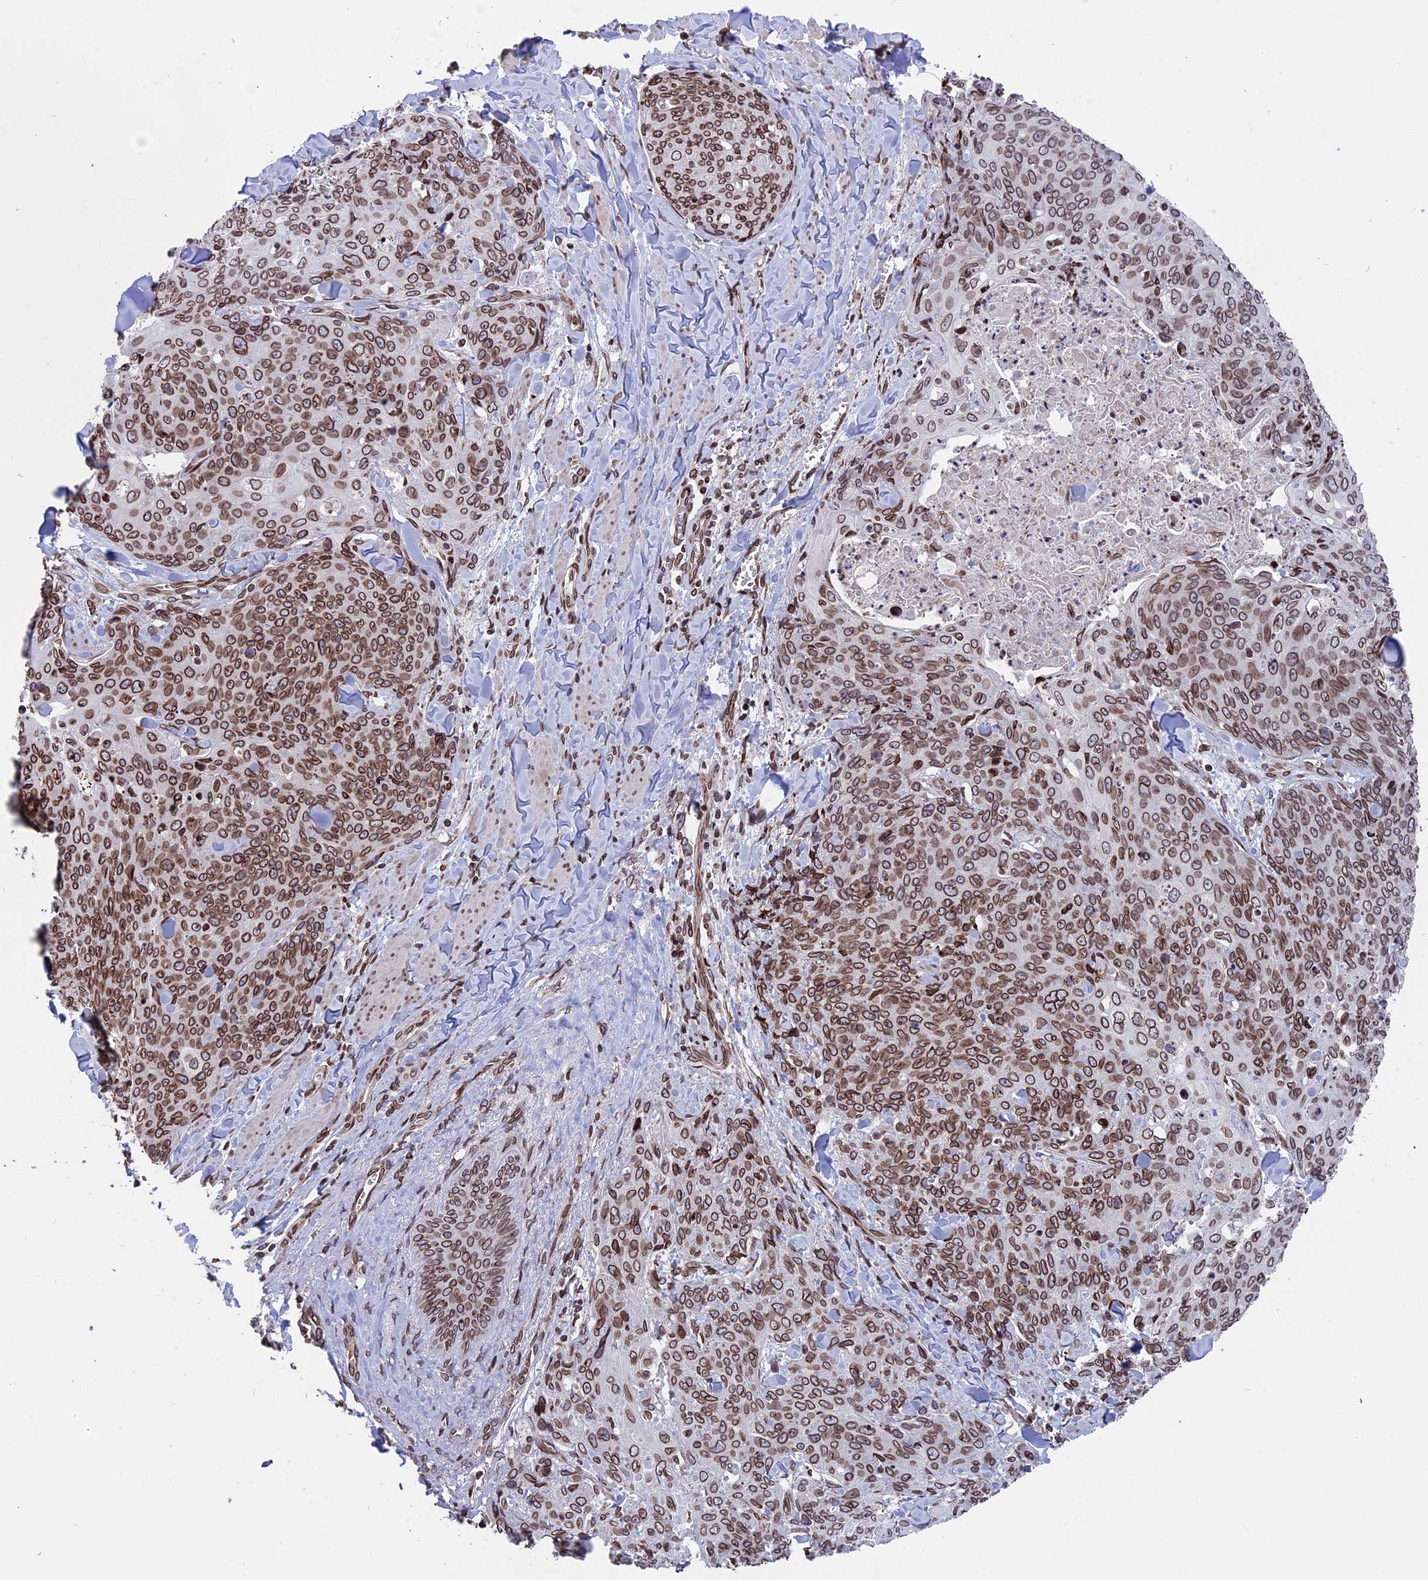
{"staining": {"intensity": "moderate", "quantity": ">75%", "location": "cytoplasmic/membranous,nuclear"}, "tissue": "skin cancer", "cell_type": "Tumor cells", "image_type": "cancer", "snomed": [{"axis": "morphology", "description": "Squamous cell carcinoma, NOS"}, {"axis": "topography", "description": "Skin"}, {"axis": "topography", "description": "Vulva"}], "caption": "Human skin squamous cell carcinoma stained for a protein (brown) displays moderate cytoplasmic/membranous and nuclear positive expression in approximately >75% of tumor cells.", "gene": "PTCHD4", "patient": {"sex": "female", "age": 85}}